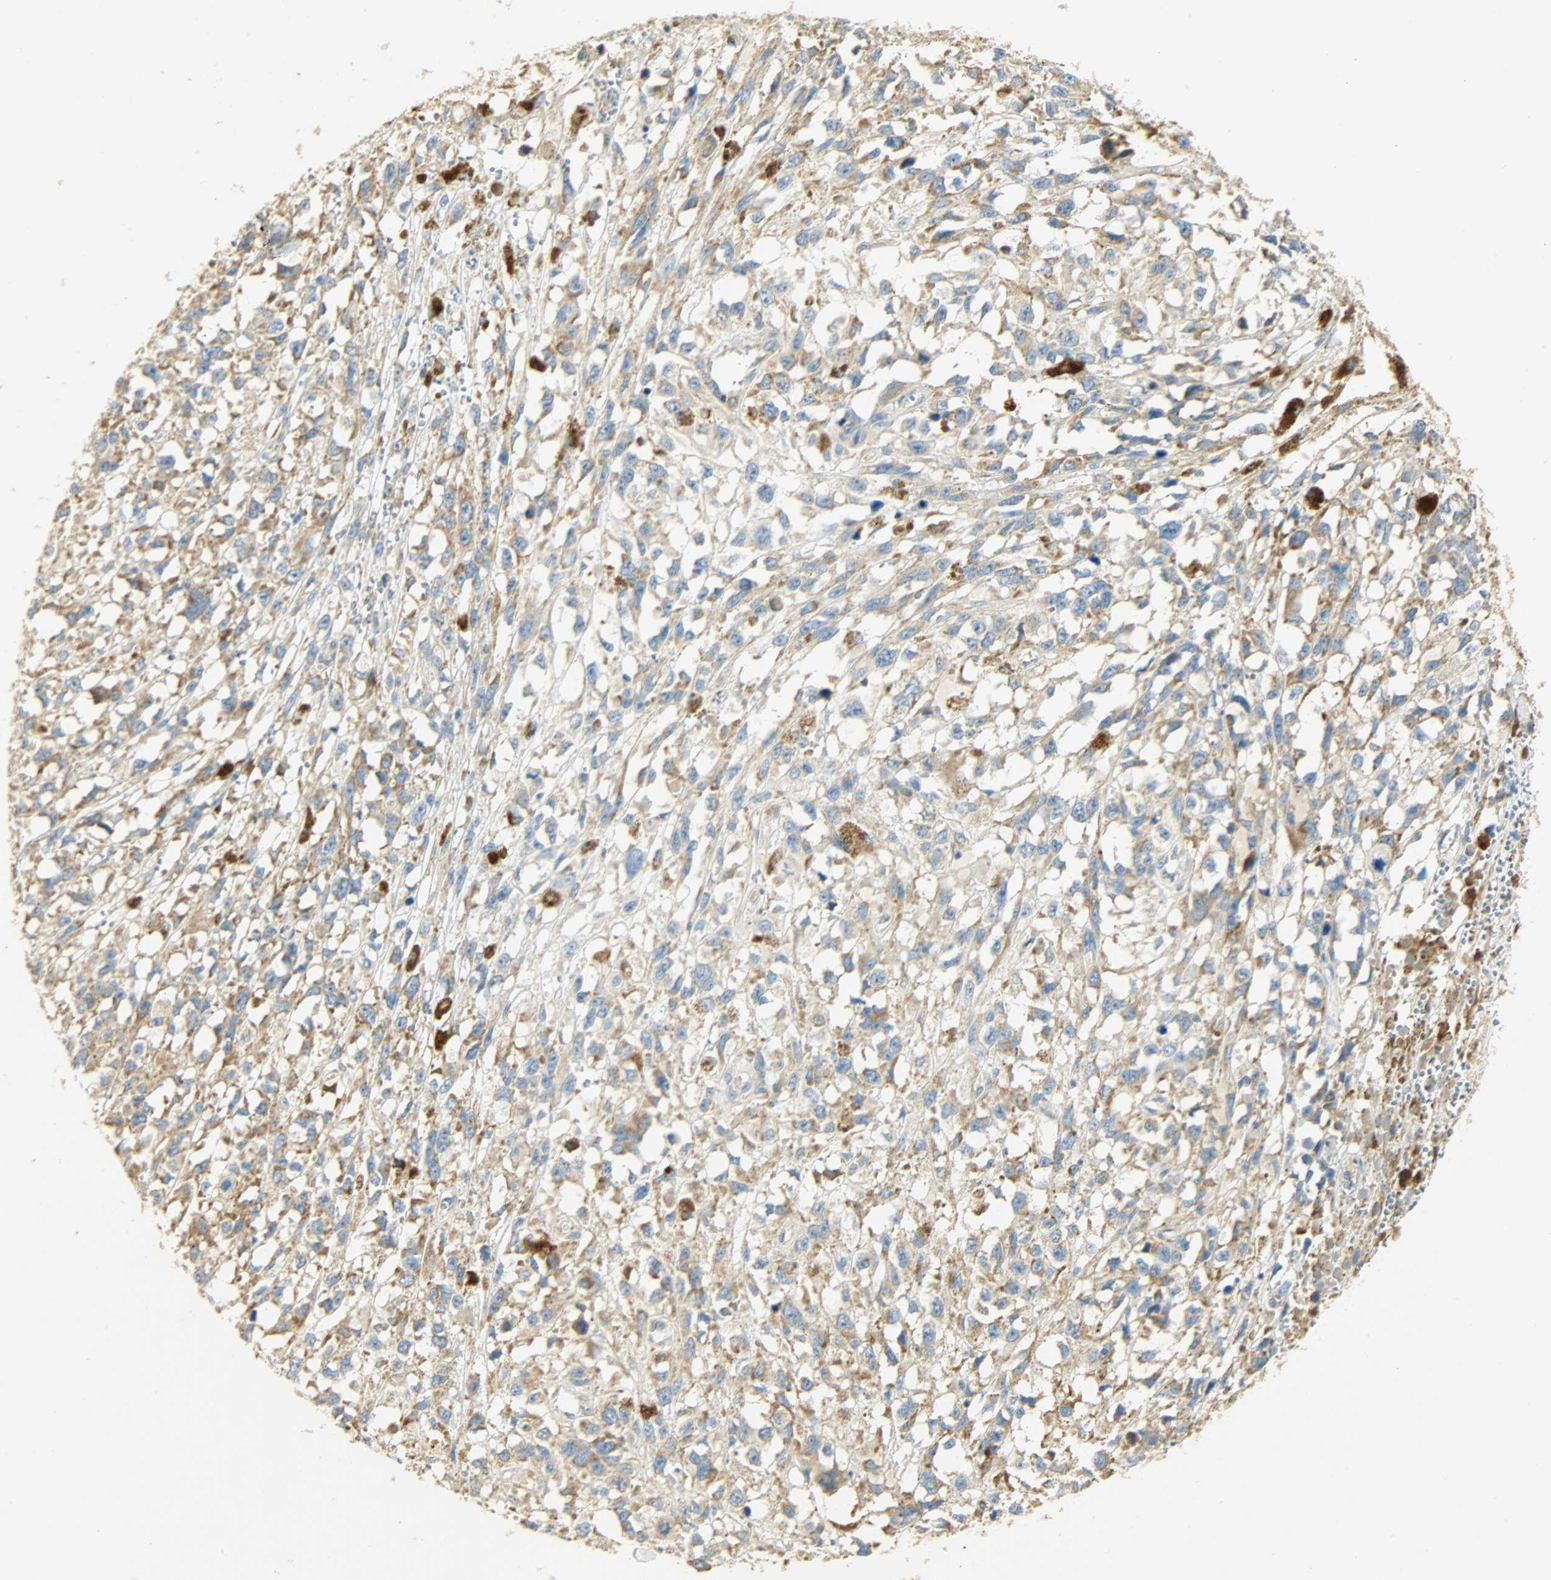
{"staining": {"intensity": "moderate", "quantity": ">75%", "location": "cytoplasmic/membranous"}, "tissue": "melanoma", "cell_type": "Tumor cells", "image_type": "cancer", "snomed": [{"axis": "morphology", "description": "Malignant melanoma, Metastatic site"}, {"axis": "topography", "description": "Lymph node"}], "caption": "Protein analysis of malignant melanoma (metastatic site) tissue shows moderate cytoplasmic/membranous positivity in about >75% of tumor cells.", "gene": "NNT", "patient": {"sex": "male", "age": 59}}